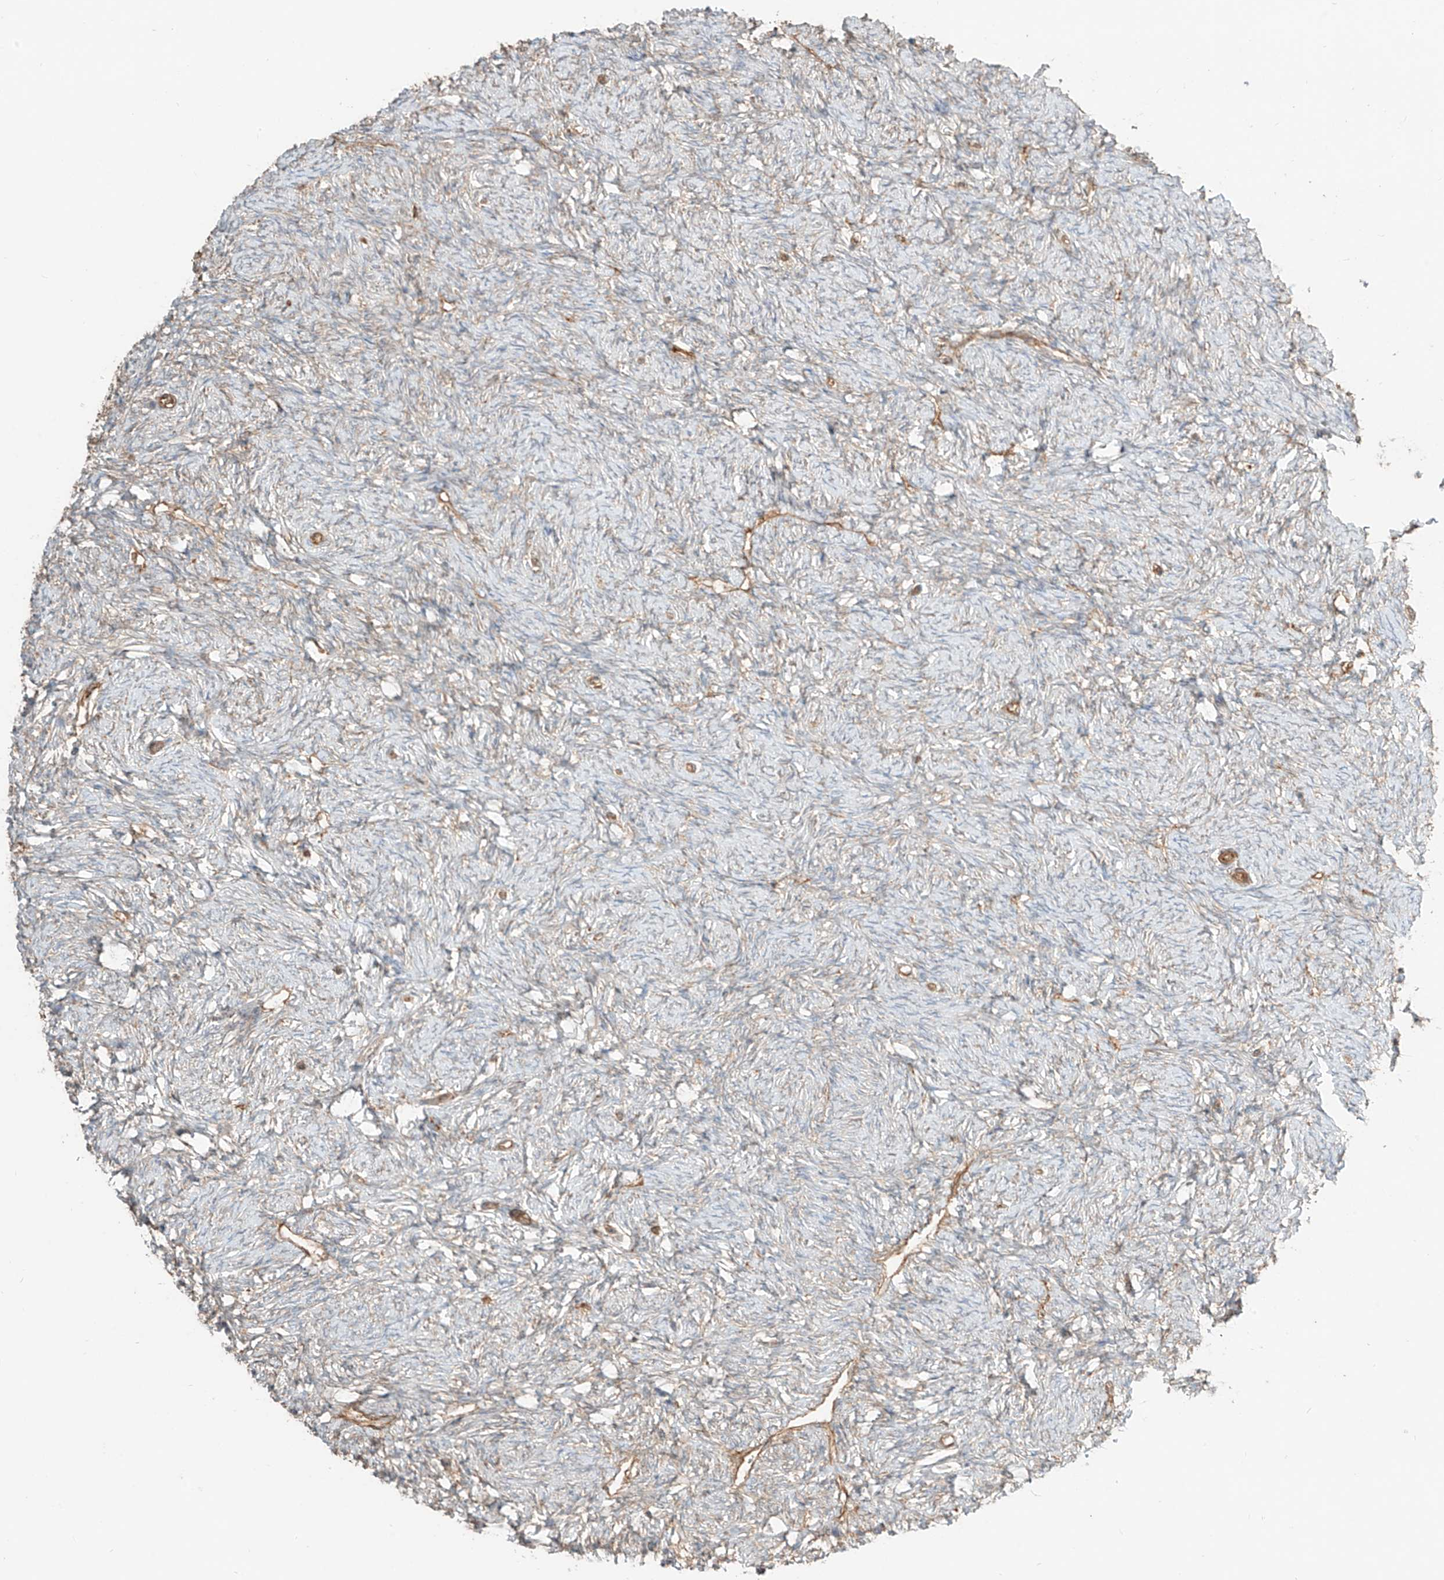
{"staining": {"intensity": "negative", "quantity": "none", "location": "none"}, "tissue": "ovary", "cell_type": "Ovarian stroma cells", "image_type": "normal", "snomed": [{"axis": "morphology", "description": "Normal tissue, NOS"}, {"axis": "morphology", "description": "Cyst, NOS"}, {"axis": "topography", "description": "Ovary"}], "caption": "DAB immunohistochemical staining of unremarkable human ovary demonstrates no significant positivity in ovarian stroma cells. (DAB immunohistochemistry (IHC), high magnification).", "gene": "CCDC115", "patient": {"sex": "female", "age": 33}}